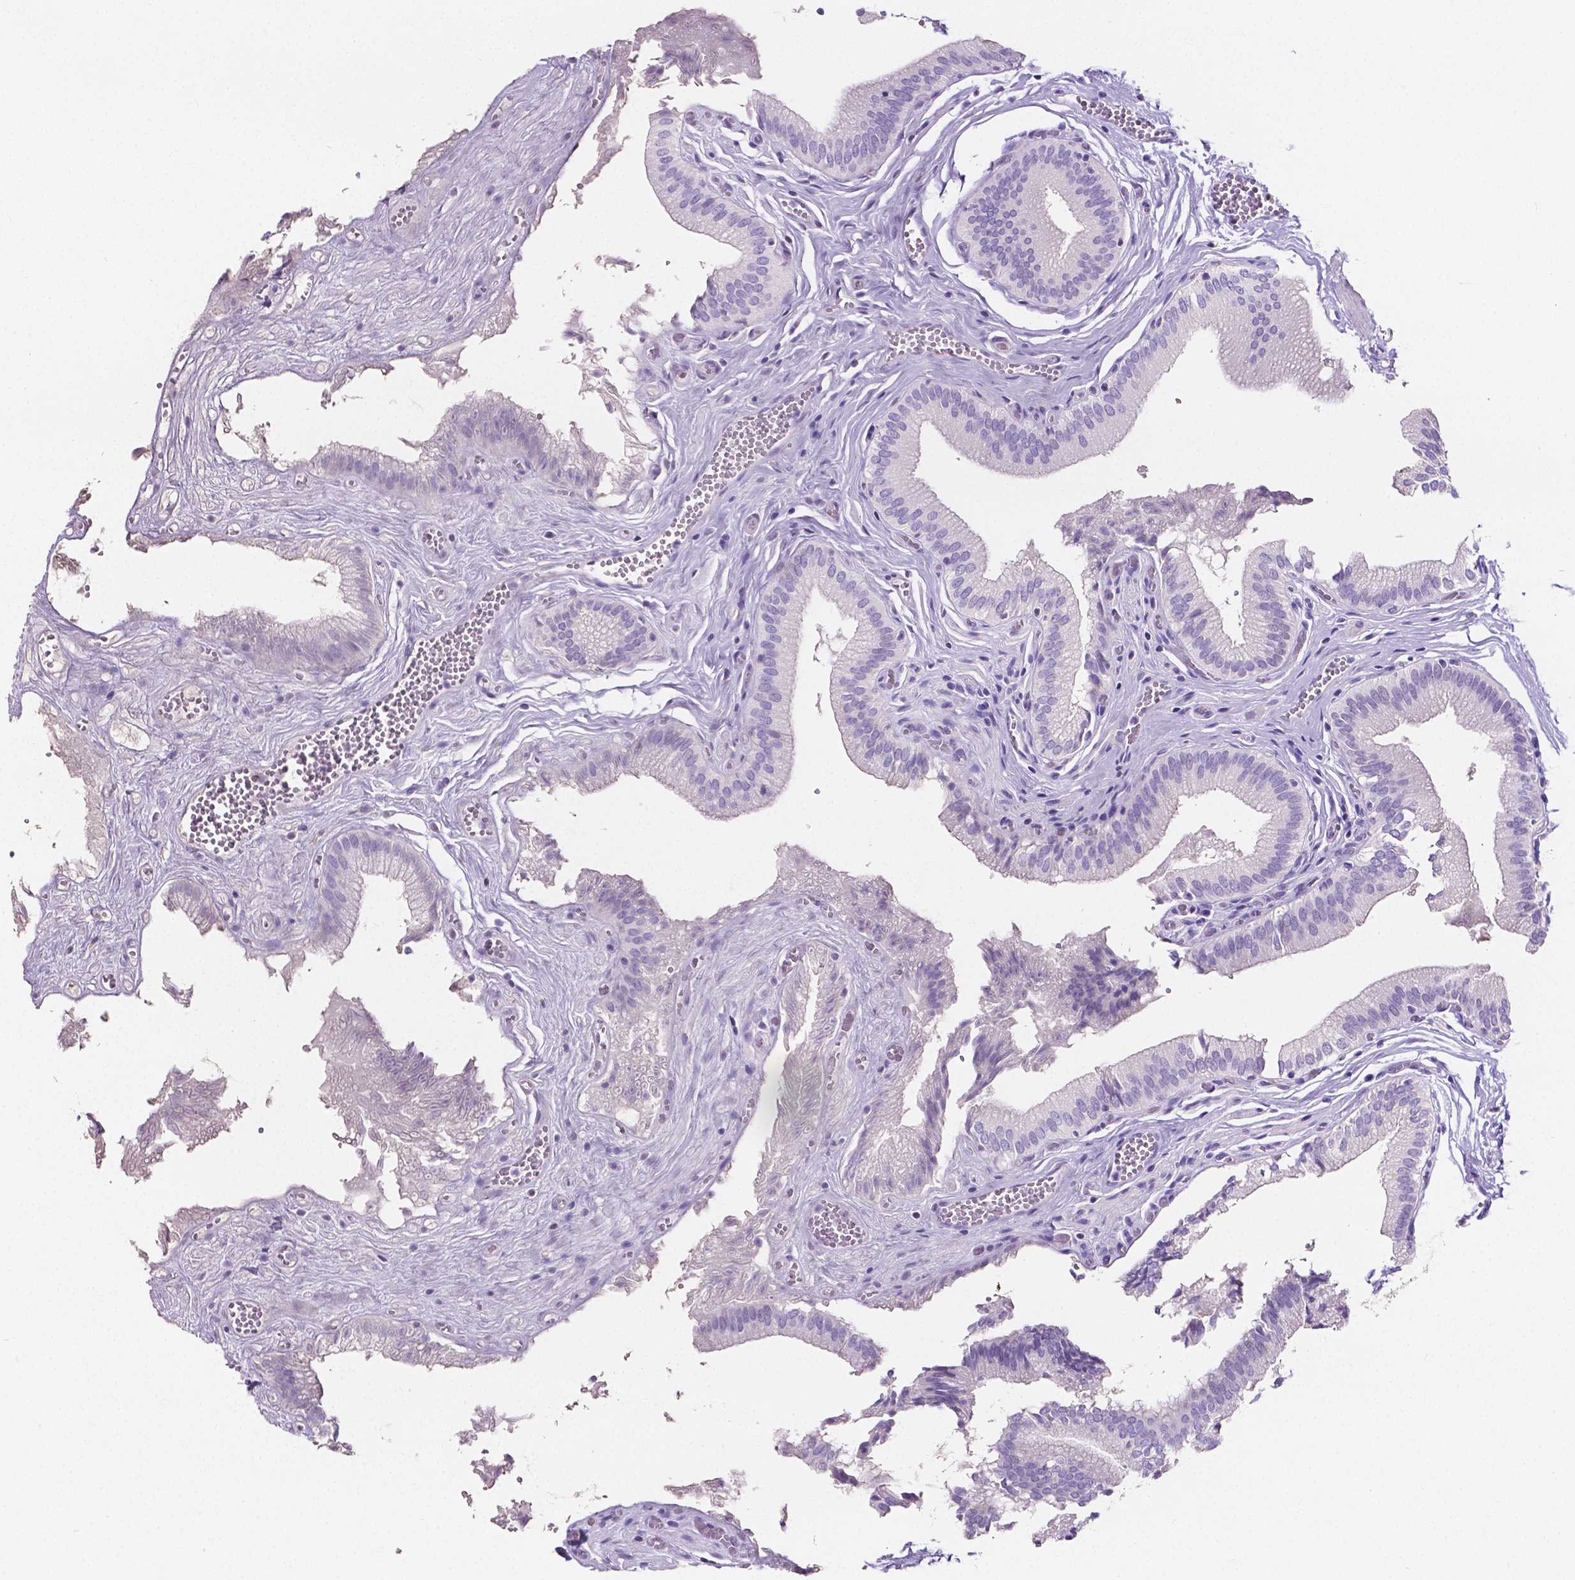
{"staining": {"intensity": "negative", "quantity": "none", "location": "none"}, "tissue": "gallbladder", "cell_type": "Glandular cells", "image_type": "normal", "snomed": [{"axis": "morphology", "description": "Normal tissue, NOS"}, {"axis": "topography", "description": "Gallbladder"}, {"axis": "topography", "description": "Peripheral nerve tissue"}], "caption": "The IHC photomicrograph has no significant positivity in glandular cells of gallbladder.", "gene": "SLC22A2", "patient": {"sex": "male", "age": 17}}